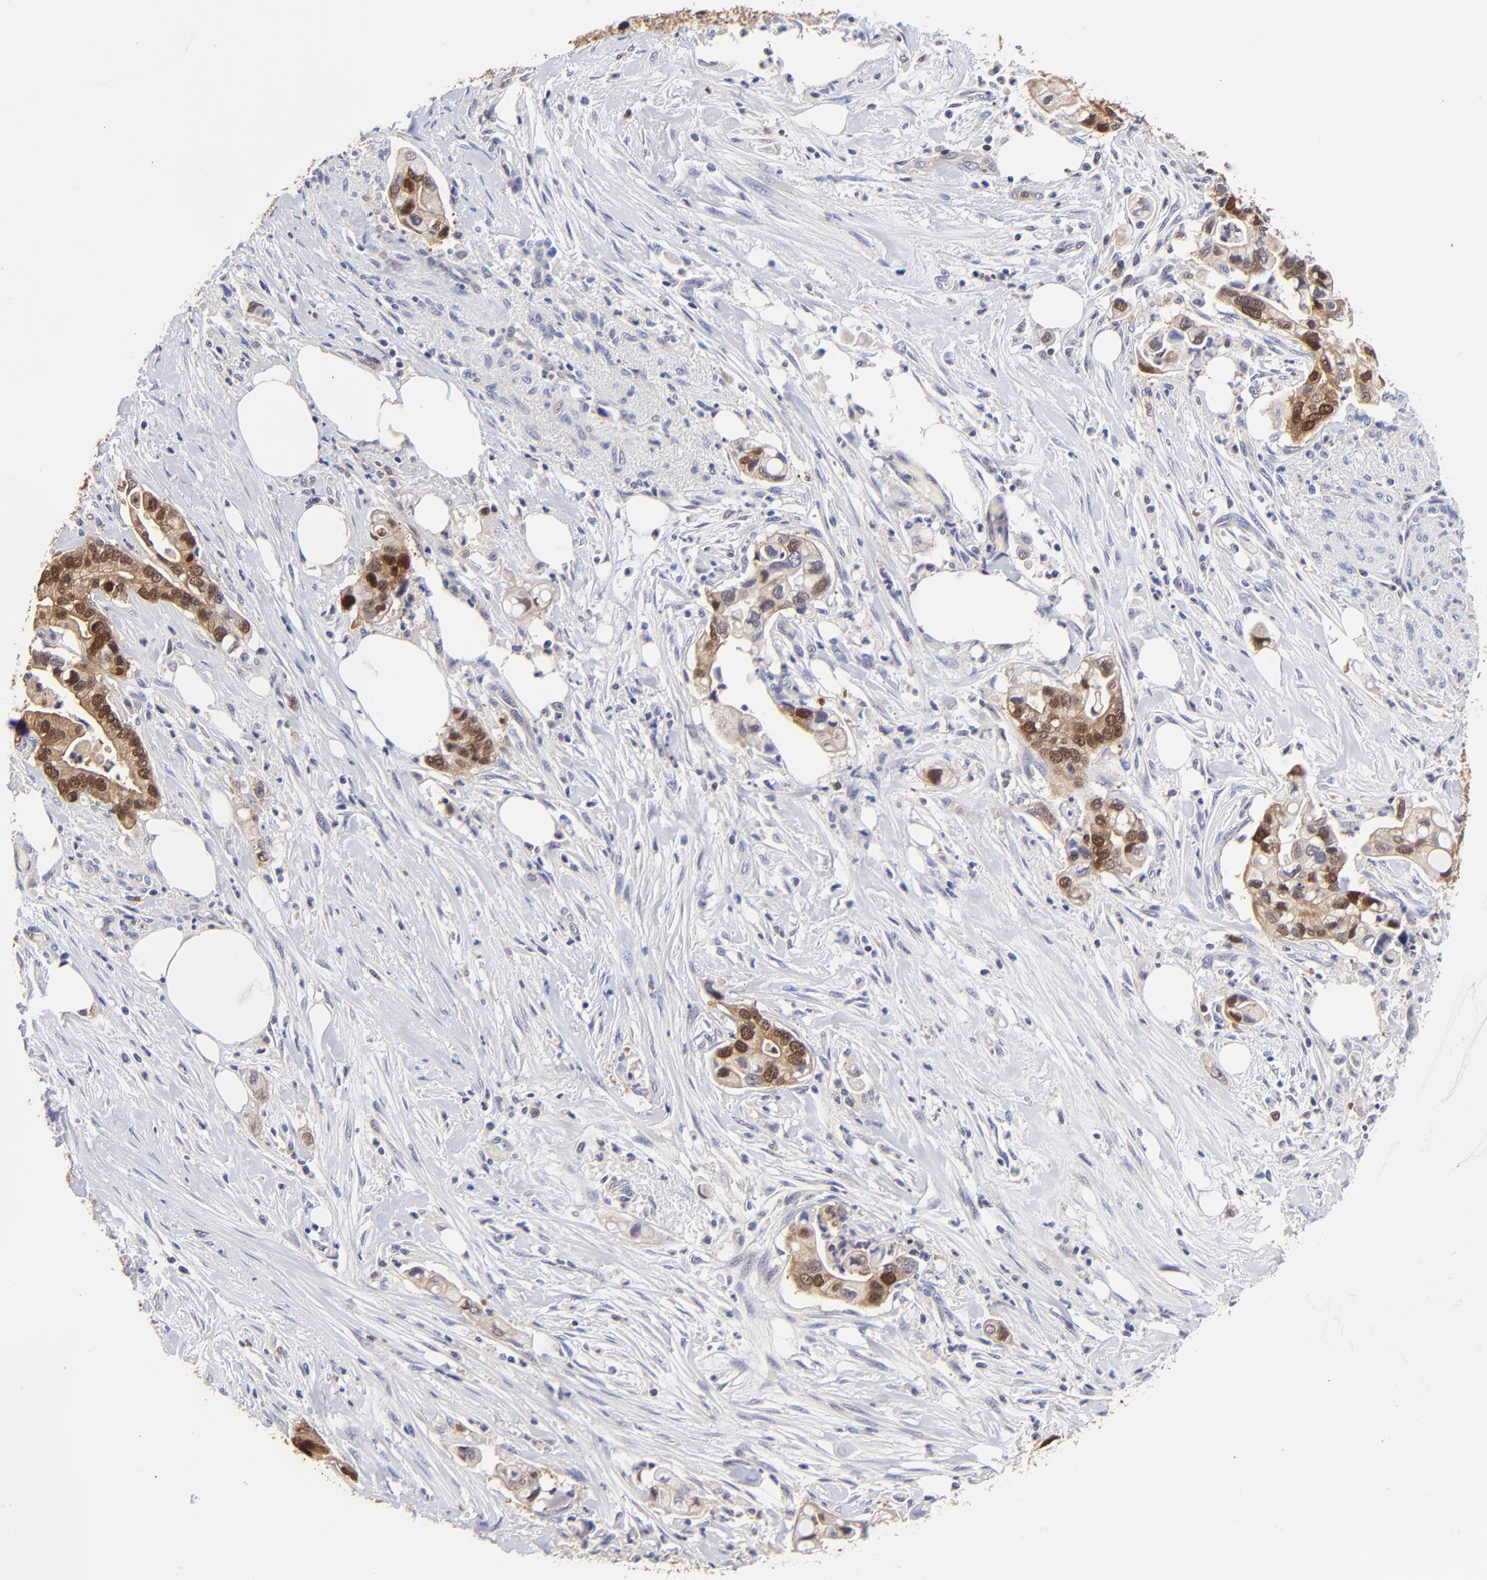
{"staining": {"intensity": "moderate", "quantity": ">75%", "location": "cytoplasmic/membranous,nuclear"}, "tissue": "pancreatic cancer", "cell_type": "Tumor cells", "image_type": "cancer", "snomed": [{"axis": "morphology", "description": "Adenocarcinoma, NOS"}, {"axis": "topography", "description": "Pancreas"}], "caption": "Protein expression analysis of human pancreatic adenocarcinoma reveals moderate cytoplasmic/membranous and nuclear expression in about >75% of tumor cells.", "gene": "DCTPP1", "patient": {"sex": "male", "age": 70}}